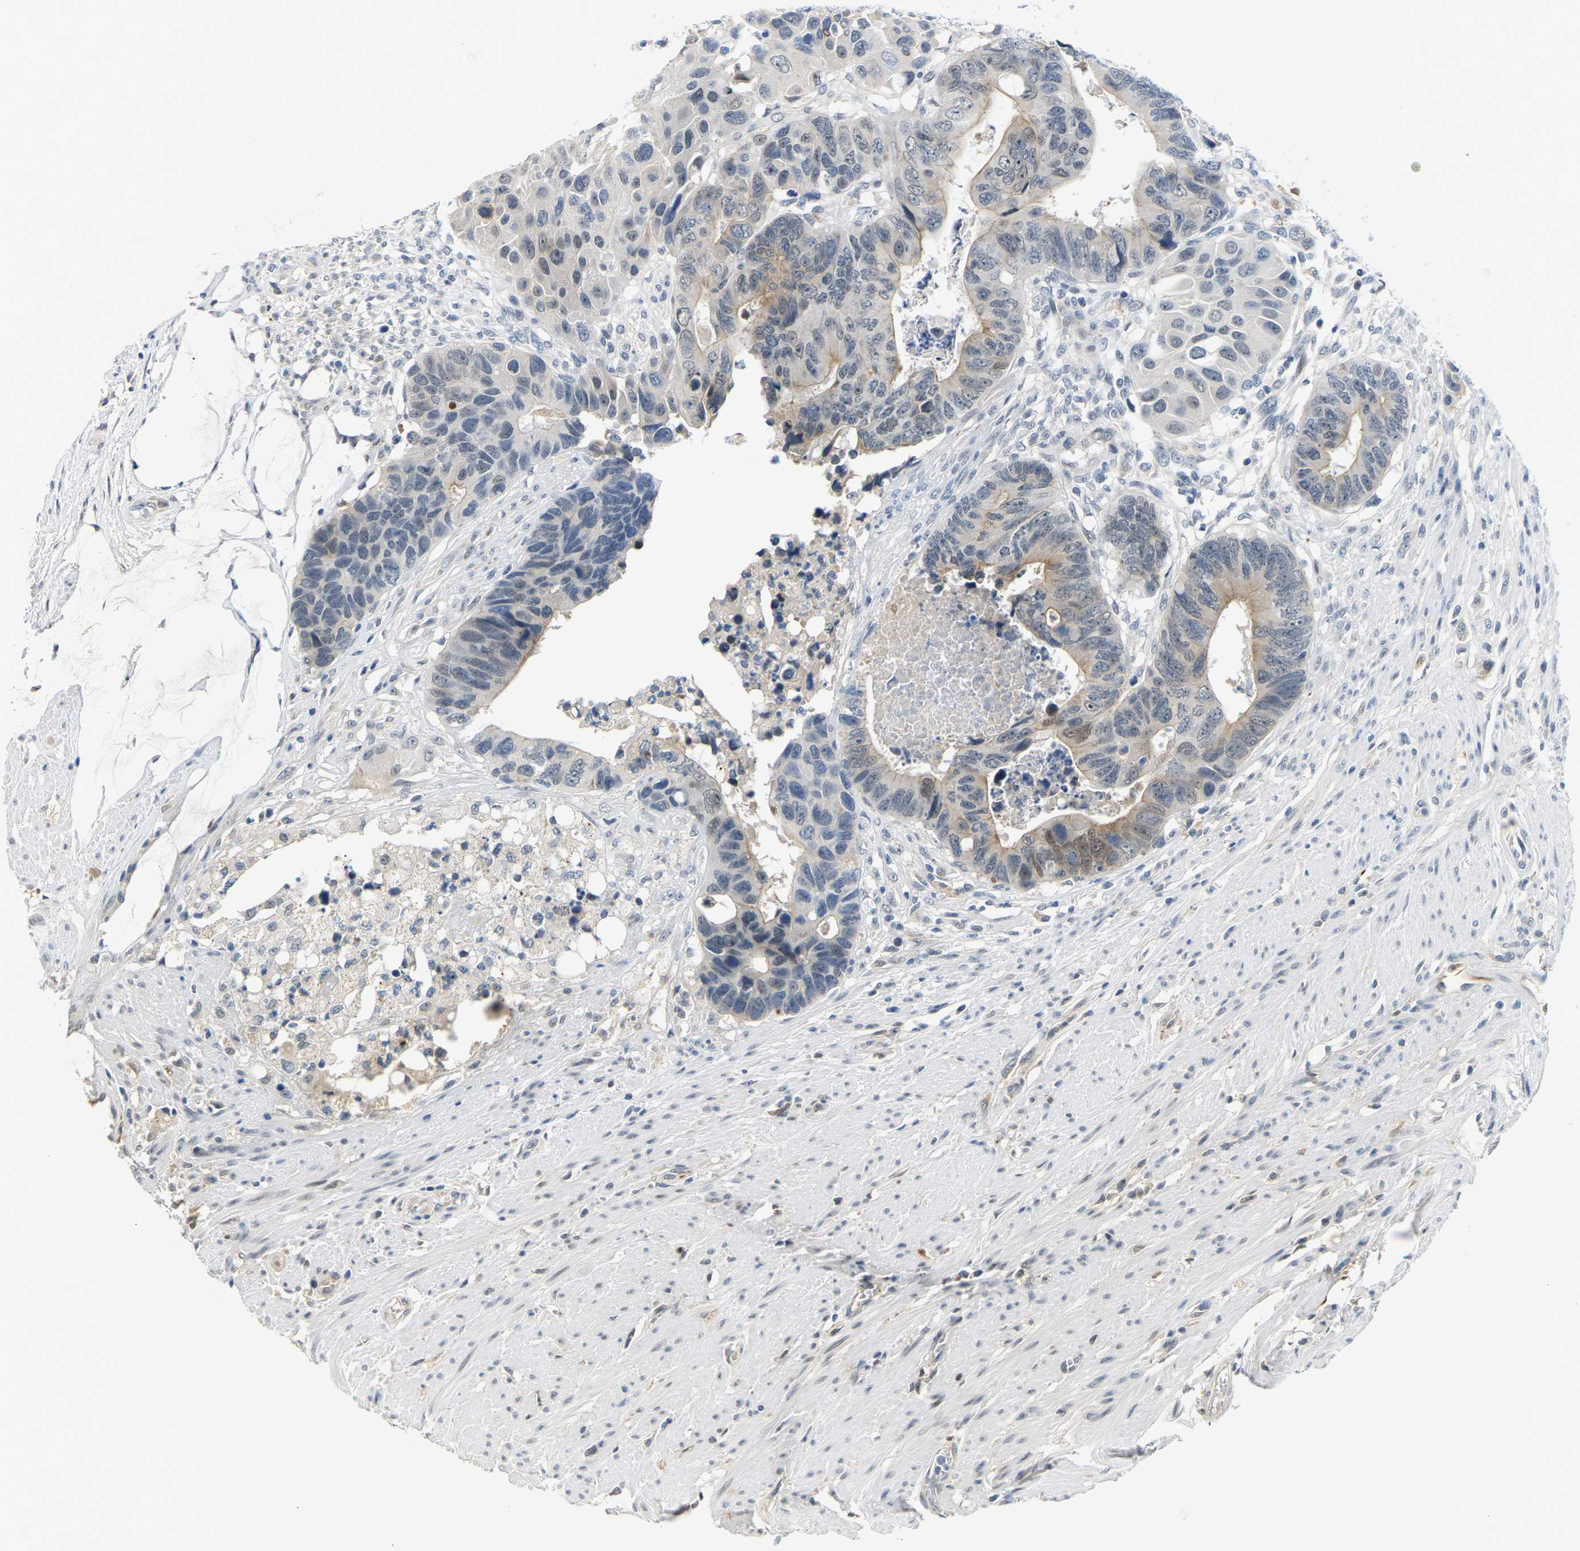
{"staining": {"intensity": "moderate", "quantity": "25%-75%", "location": "cytoplasmic/membranous,nuclear"}, "tissue": "colorectal cancer", "cell_type": "Tumor cells", "image_type": "cancer", "snomed": [{"axis": "morphology", "description": "Adenocarcinoma, NOS"}, {"axis": "topography", "description": "Rectum"}], "caption": "This is an image of immunohistochemistry (IHC) staining of adenocarcinoma (colorectal), which shows moderate expression in the cytoplasmic/membranous and nuclear of tumor cells.", "gene": "PKP2", "patient": {"sex": "male", "age": 51}}